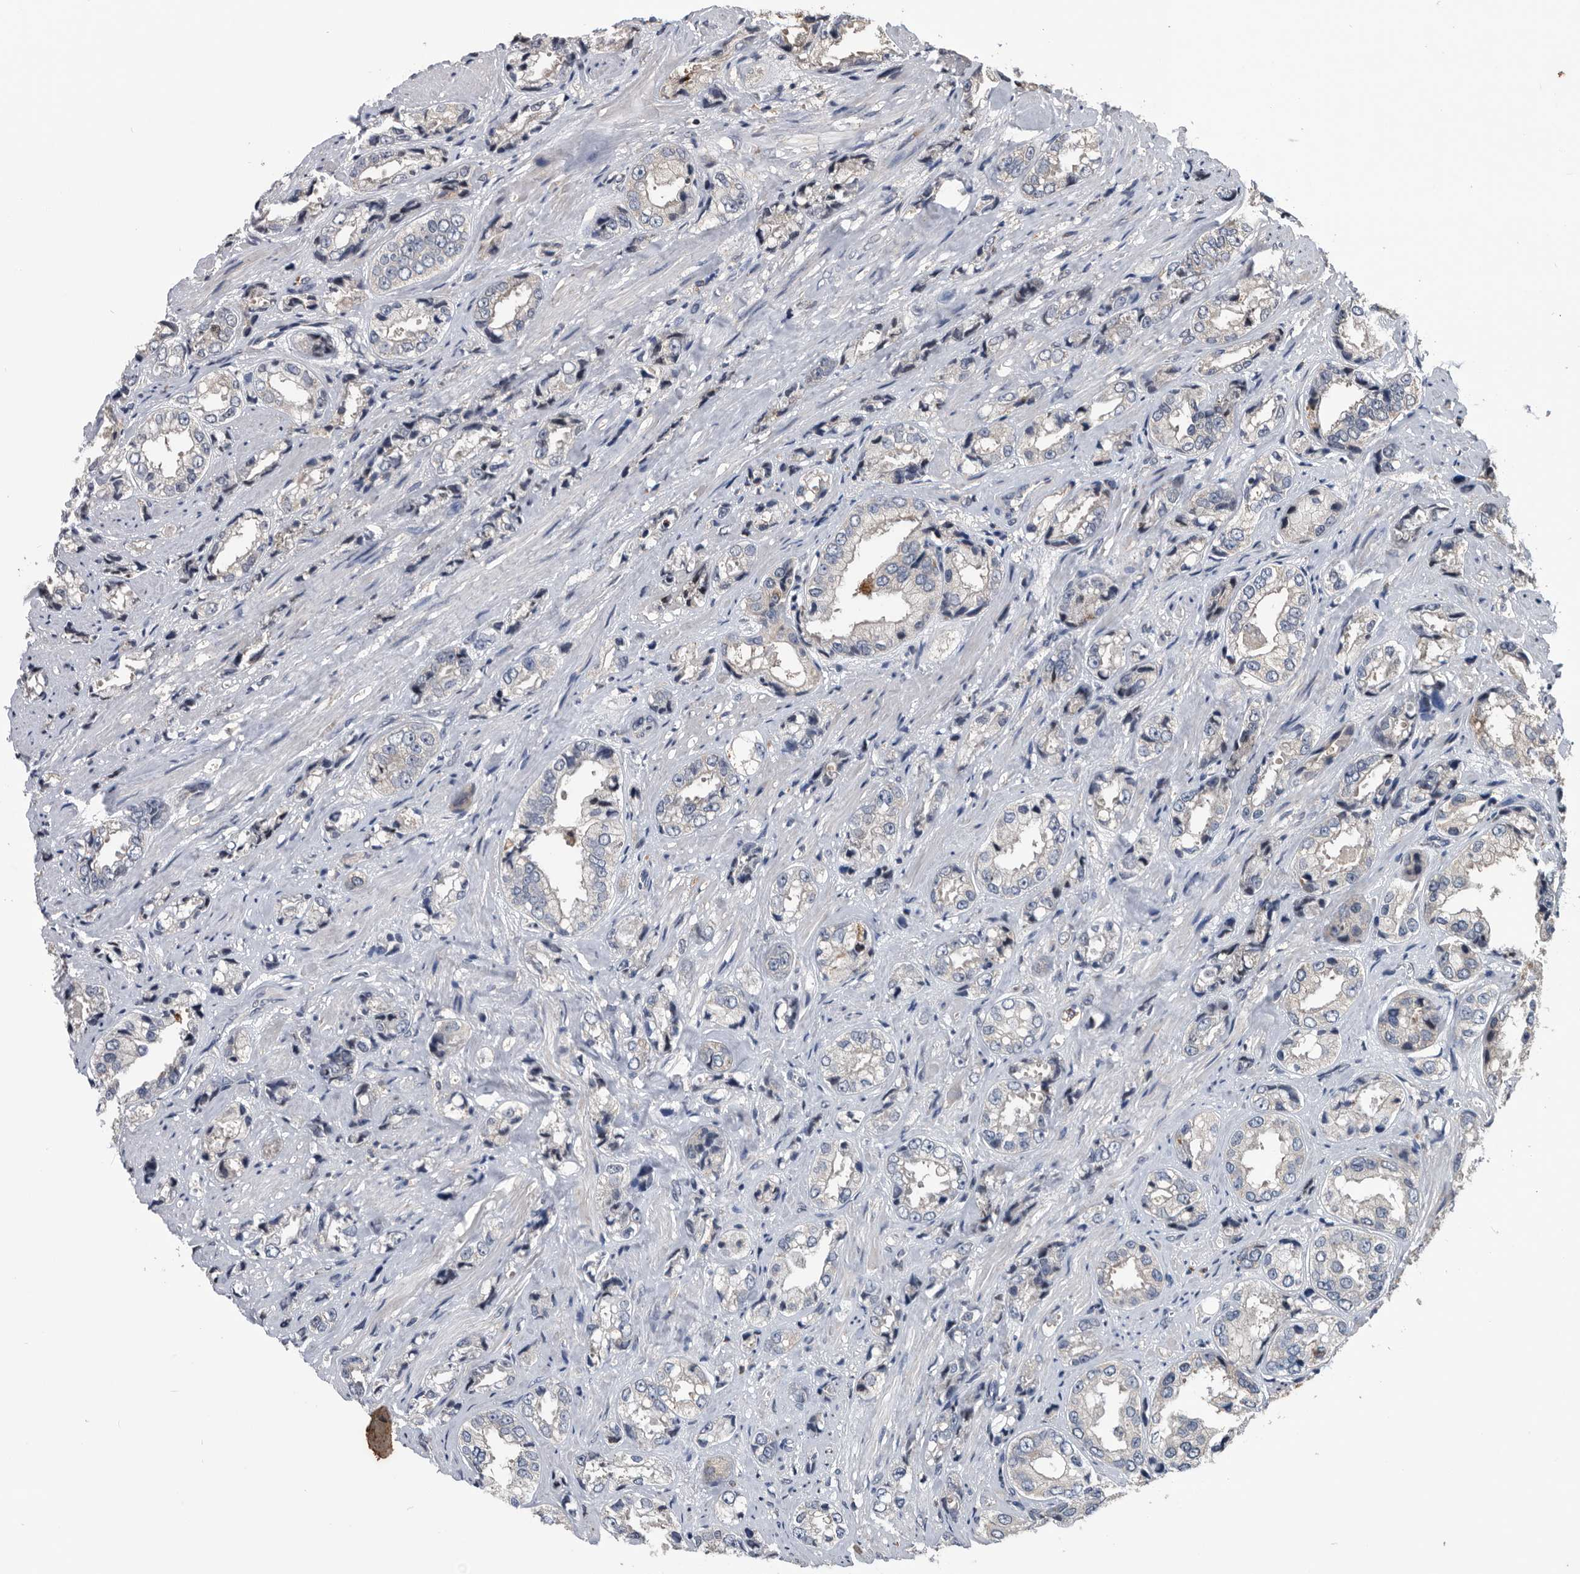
{"staining": {"intensity": "negative", "quantity": "none", "location": "none"}, "tissue": "prostate cancer", "cell_type": "Tumor cells", "image_type": "cancer", "snomed": [{"axis": "morphology", "description": "Adenocarcinoma, High grade"}, {"axis": "topography", "description": "Prostate"}], "caption": "A high-resolution micrograph shows immunohistochemistry (IHC) staining of prostate cancer, which exhibits no significant positivity in tumor cells.", "gene": "NRBP1", "patient": {"sex": "male", "age": 61}}